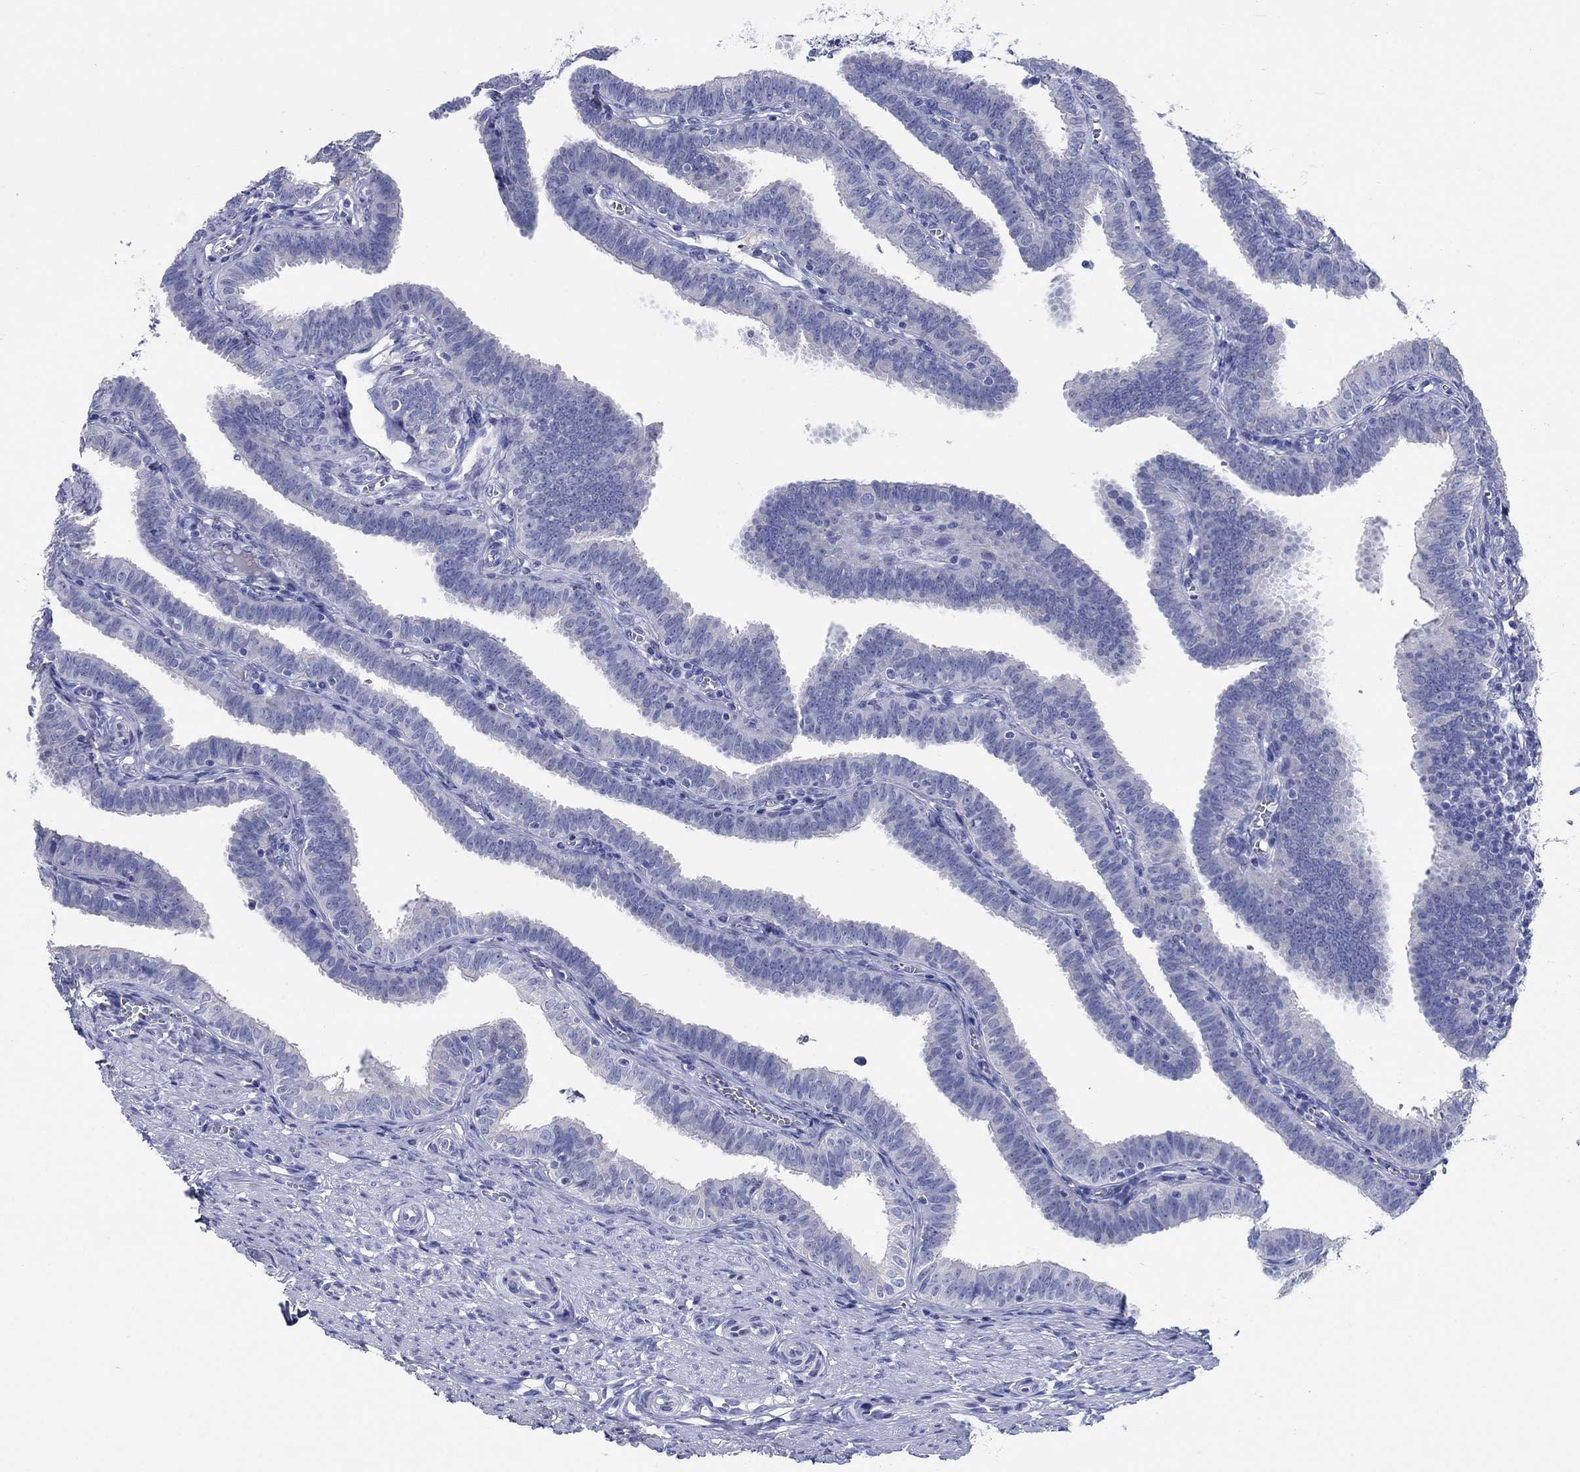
{"staining": {"intensity": "negative", "quantity": "none", "location": "none"}, "tissue": "fallopian tube", "cell_type": "Glandular cells", "image_type": "normal", "snomed": [{"axis": "morphology", "description": "Normal tissue, NOS"}, {"axis": "topography", "description": "Fallopian tube"}], "caption": "The IHC histopathology image has no significant expression in glandular cells of fallopian tube.", "gene": "ENSG00000251537", "patient": {"sex": "female", "age": 25}}